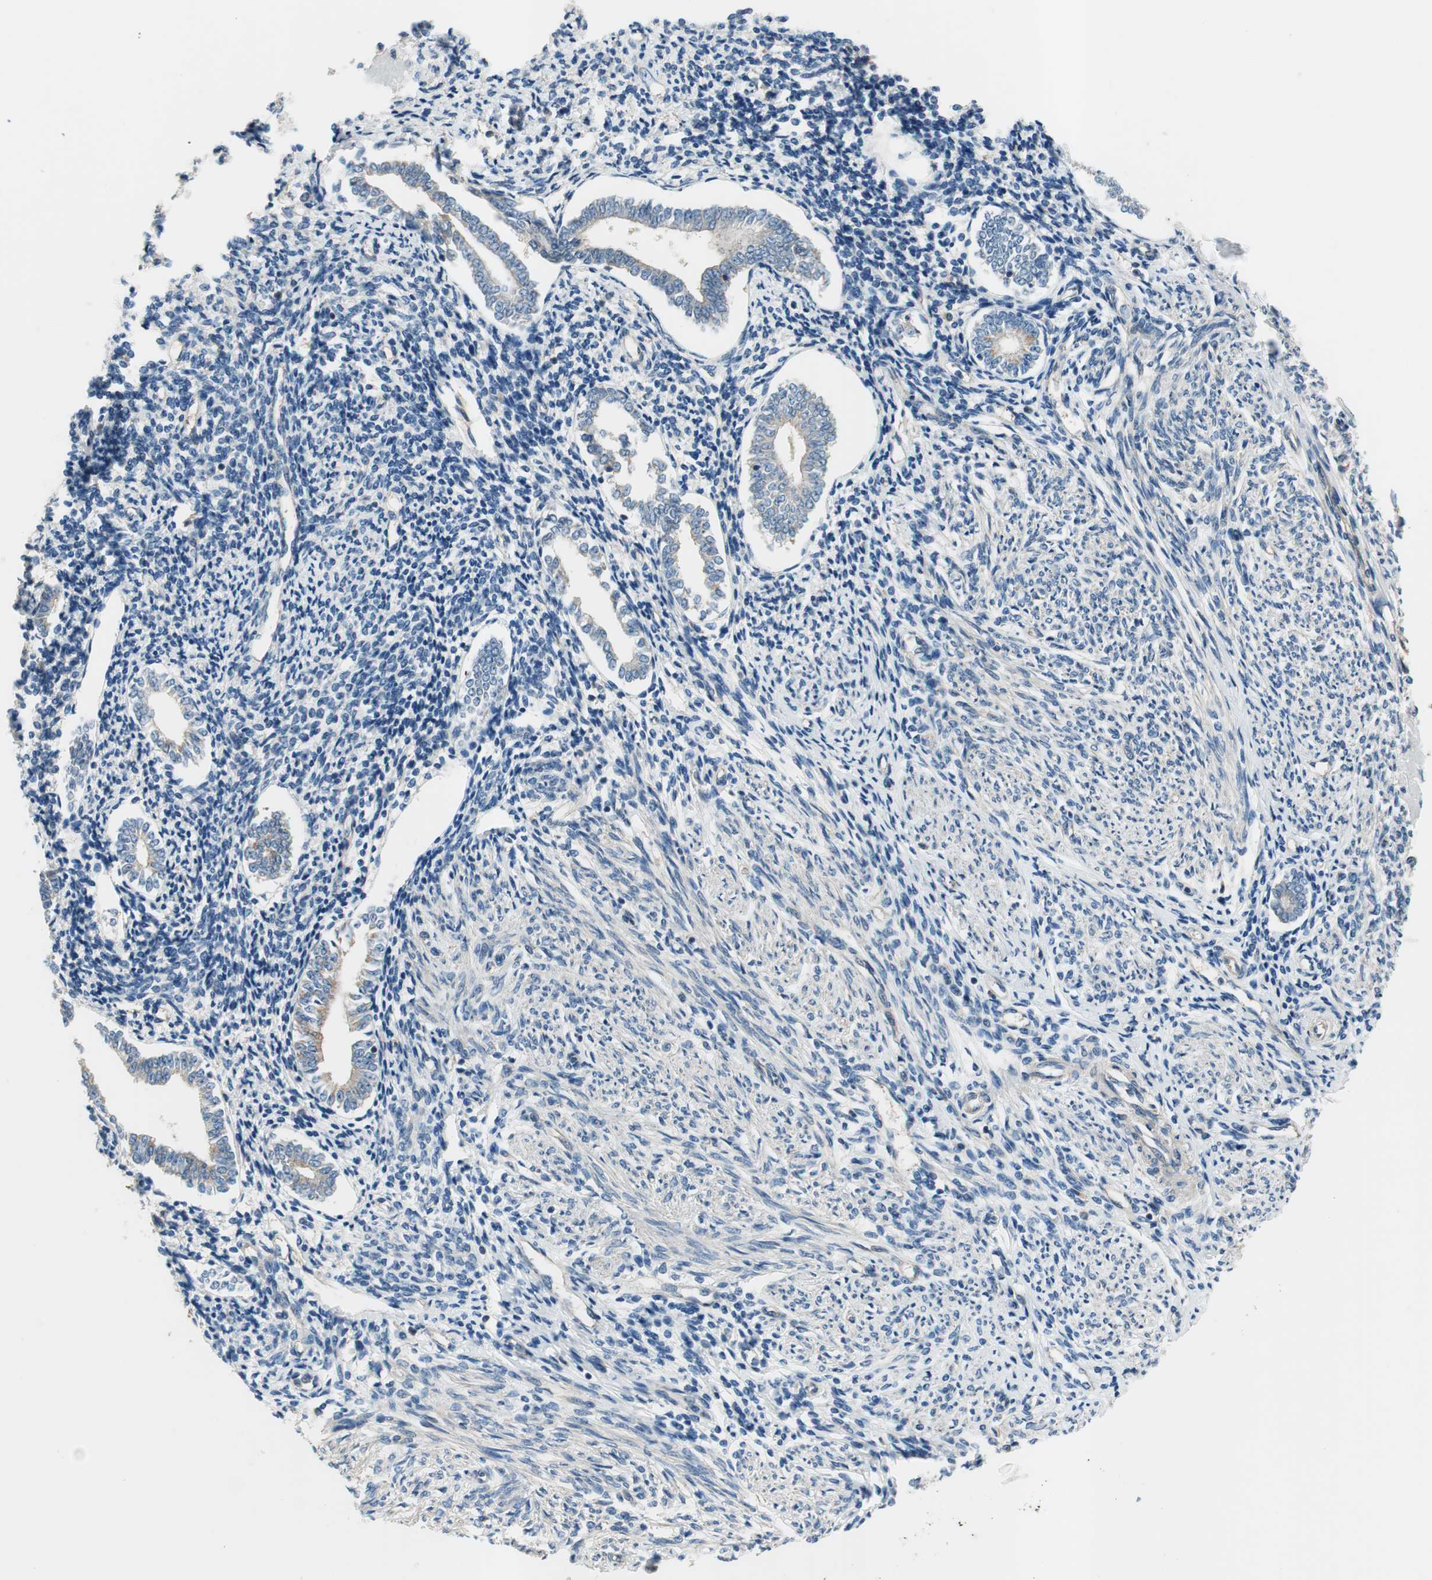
{"staining": {"intensity": "negative", "quantity": "none", "location": "none"}, "tissue": "endometrium", "cell_type": "Cells in endometrial stroma", "image_type": "normal", "snomed": [{"axis": "morphology", "description": "Normal tissue, NOS"}, {"axis": "topography", "description": "Endometrium"}], "caption": "High power microscopy micrograph of an IHC photomicrograph of unremarkable endometrium, revealing no significant positivity in cells in endometrial stroma. The staining was performed using DAB (3,3'-diaminobenzidine) to visualize the protein expression in brown, while the nuclei were stained in blue with hematoxylin (Magnification: 20x).", "gene": "CALML3", "patient": {"sex": "female", "age": 71}}